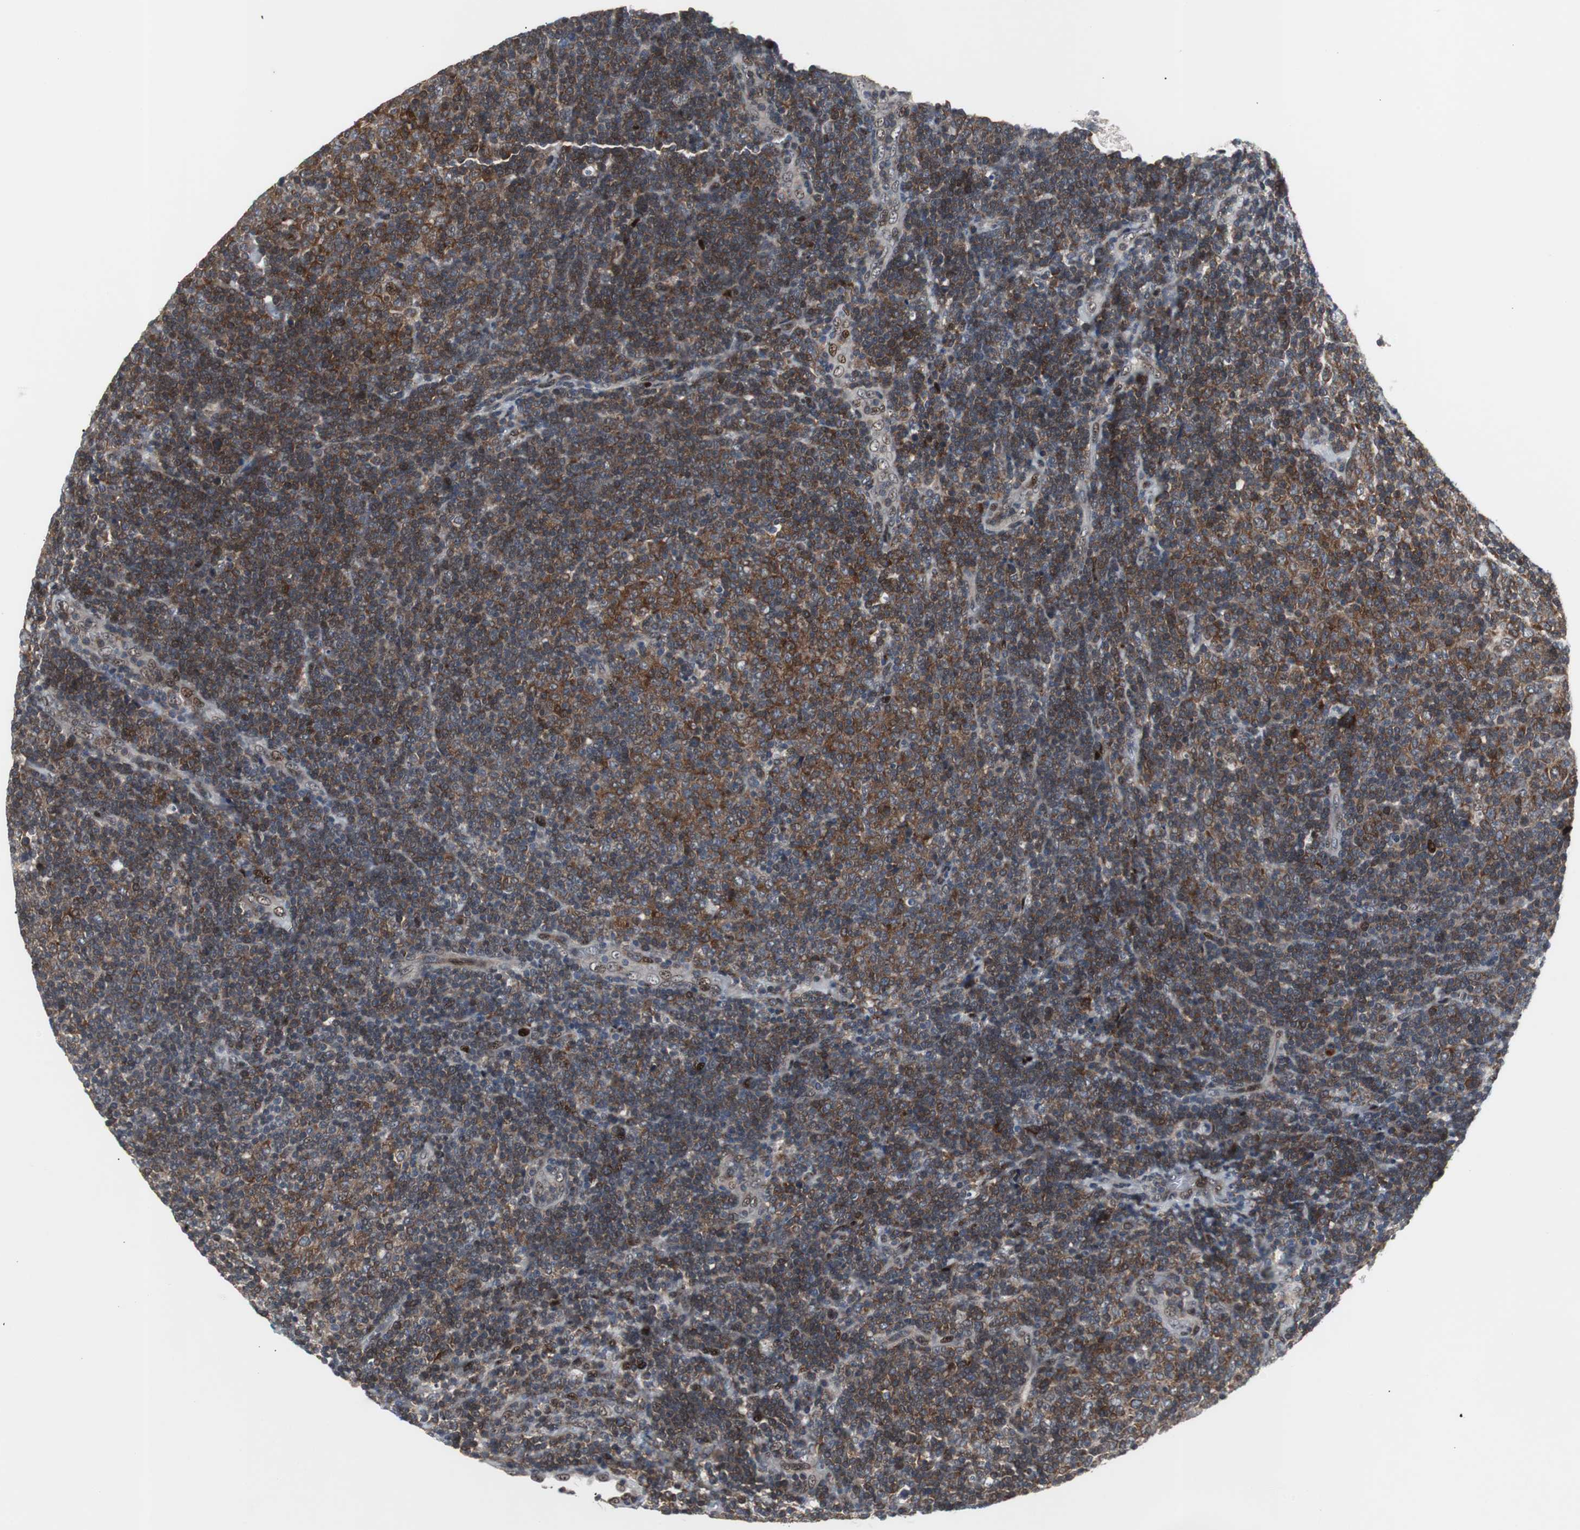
{"staining": {"intensity": "moderate", "quantity": "25%-75%", "location": "cytoplasmic/membranous"}, "tissue": "lymphoma", "cell_type": "Tumor cells", "image_type": "cancer", "snomed": [{"axis": "morphology", "description": "Malignant lymphoma, non-Hodgkin's type, Low grade"}, {"axis": "topography", "description": "Lymph node"}], "caption": "Immunohistochemistry histopathology image of low-grade malignant lymphoma, non-Hodgkin's type stained for a protein (brown), which displays medium levels of moderate cytoplasmic/membranous expression in approximately 25%-75% of tumor cells.", "gene": "GRK2", "patient": {"sex": "male", "age": 70}}